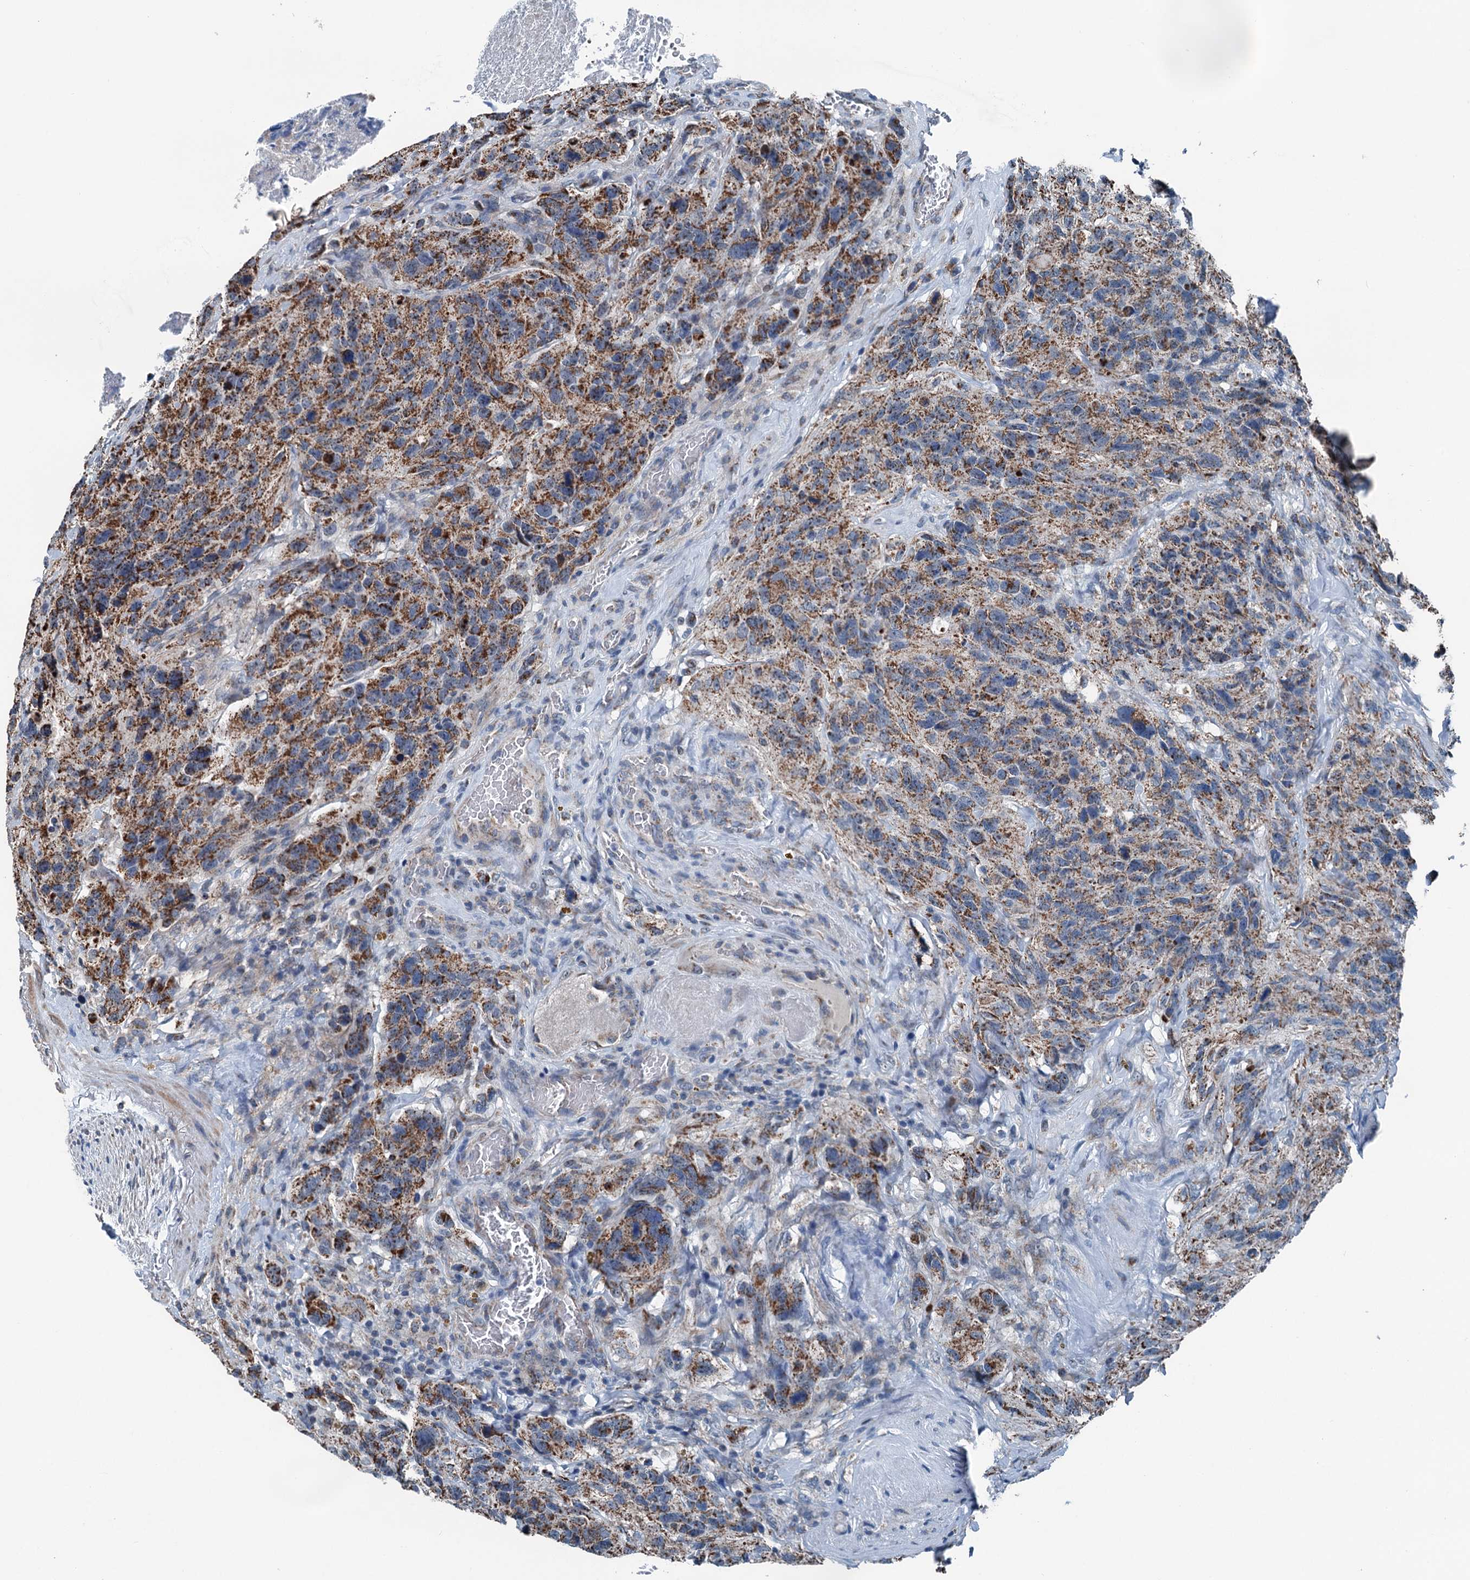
{"staining": {"intensity": "moderate", "quantity": ">75%", "location": "cytoplasmic/membranous"}, "tissue": "glioma", "cell_type": "Tumor cells", "image_type": "cancer", "snomed": [{"axis": "morphology", "description": "Glioma, malignant, High grade"}, {"axis": "topography", "description": "Brain"}], "caption": "This histopathology image shows IHC staining of glioma, with medium moderate cytoplasmic/membranous expression in approximately >75% of tumor cells.", "gene": "TRPT1", "patient": {"sex": "male", "age": 69}}